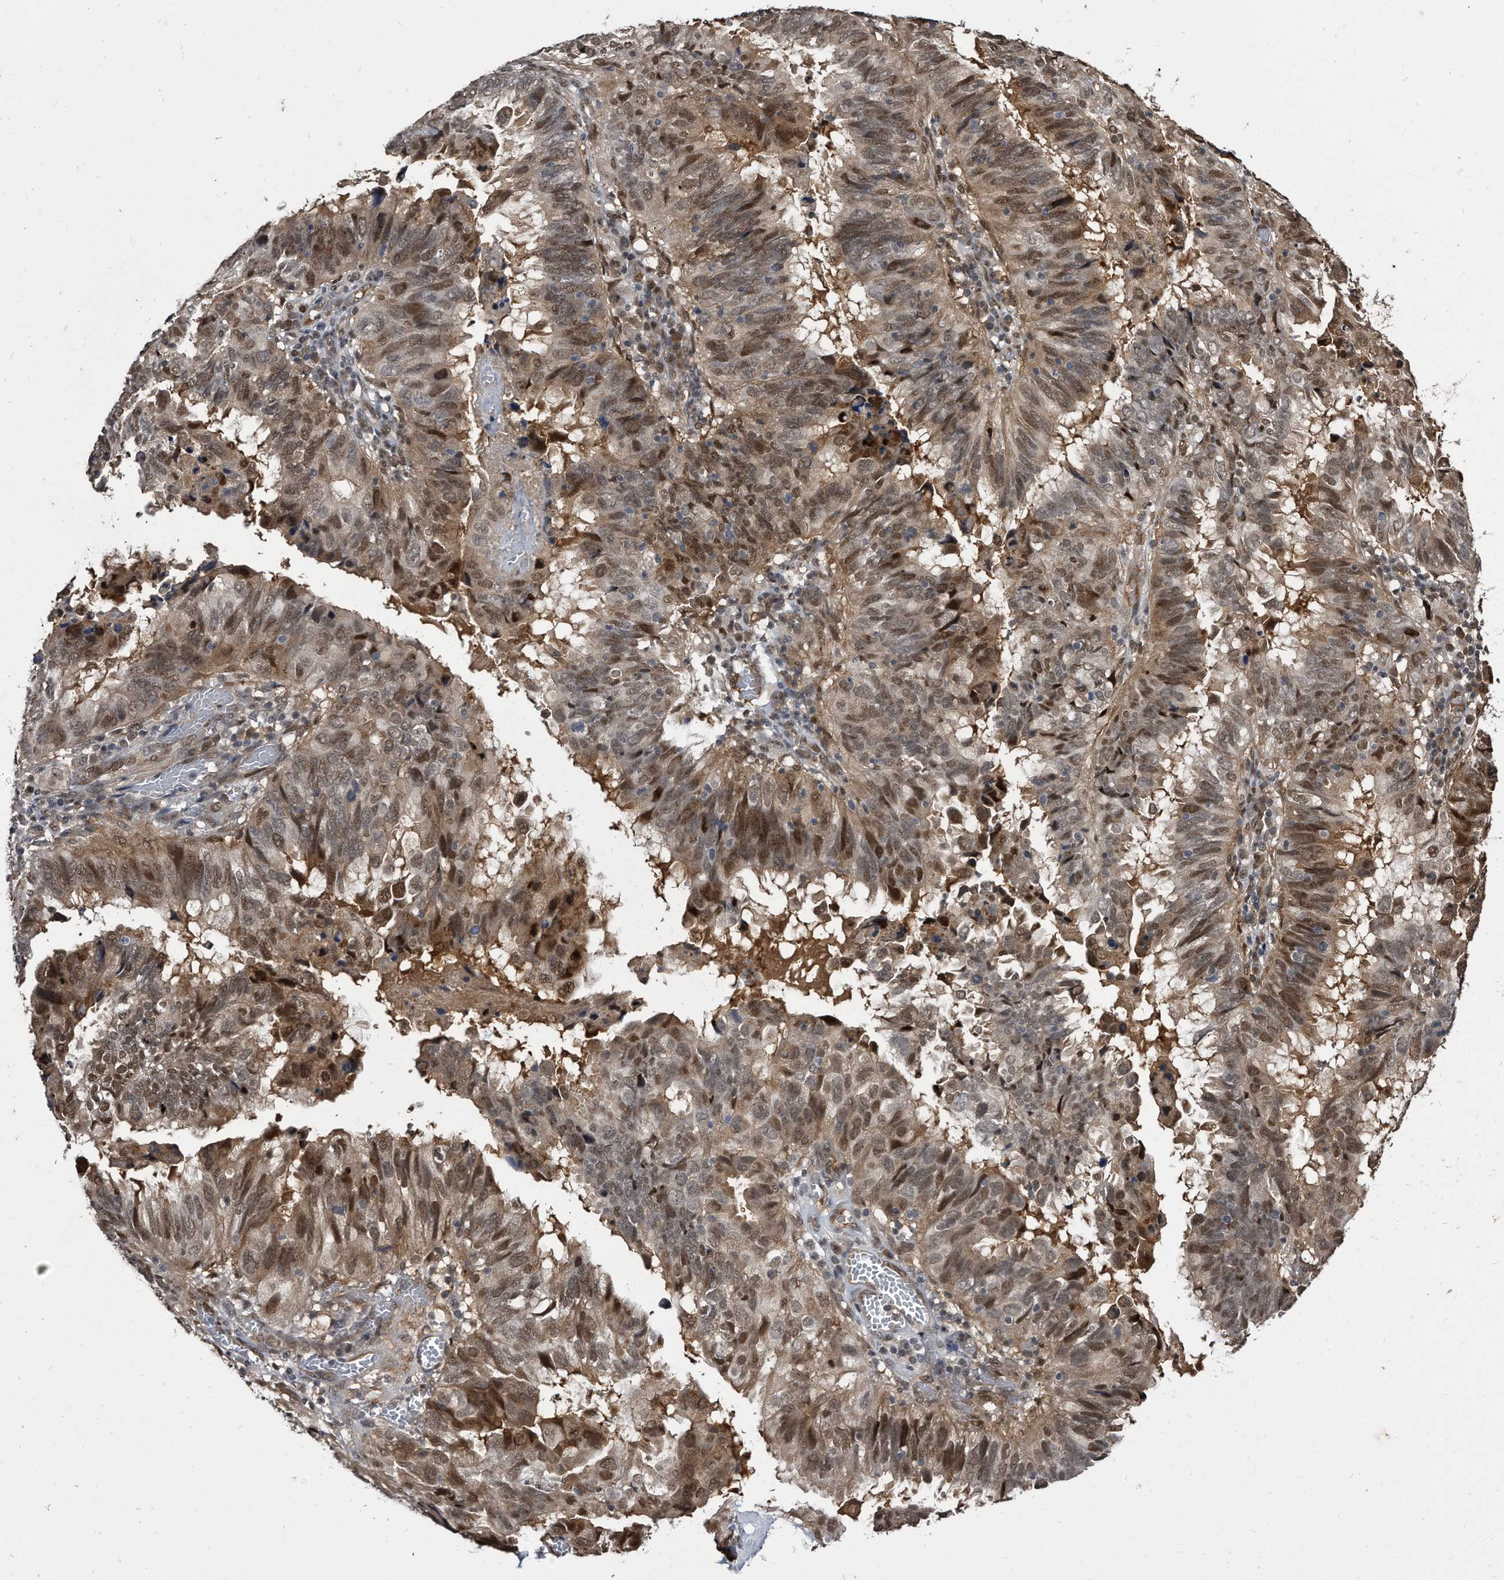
{"staining": {"intensity": "moderate", "quantity": ">75%", "location": "cytoplasmic/membranous,nuclear"}, "tissue": "endometrial cancer", "cell_type": "Tumor cells", "image_type": "cancer", "snomed": [{"axis": "morphology", "description": "Adenocarcinoma, NOS"}, {"axis": "topography", "description": "Uterus"}], "caption": "Protein staining exhibits moderate cytoplasmic/membranous and nuclear positivity in approximately >75% of tumor cells in adenocarcinoma (endometrial).", "gene": "RAD23B", "patient": {"sex": "female", "age": 77}}